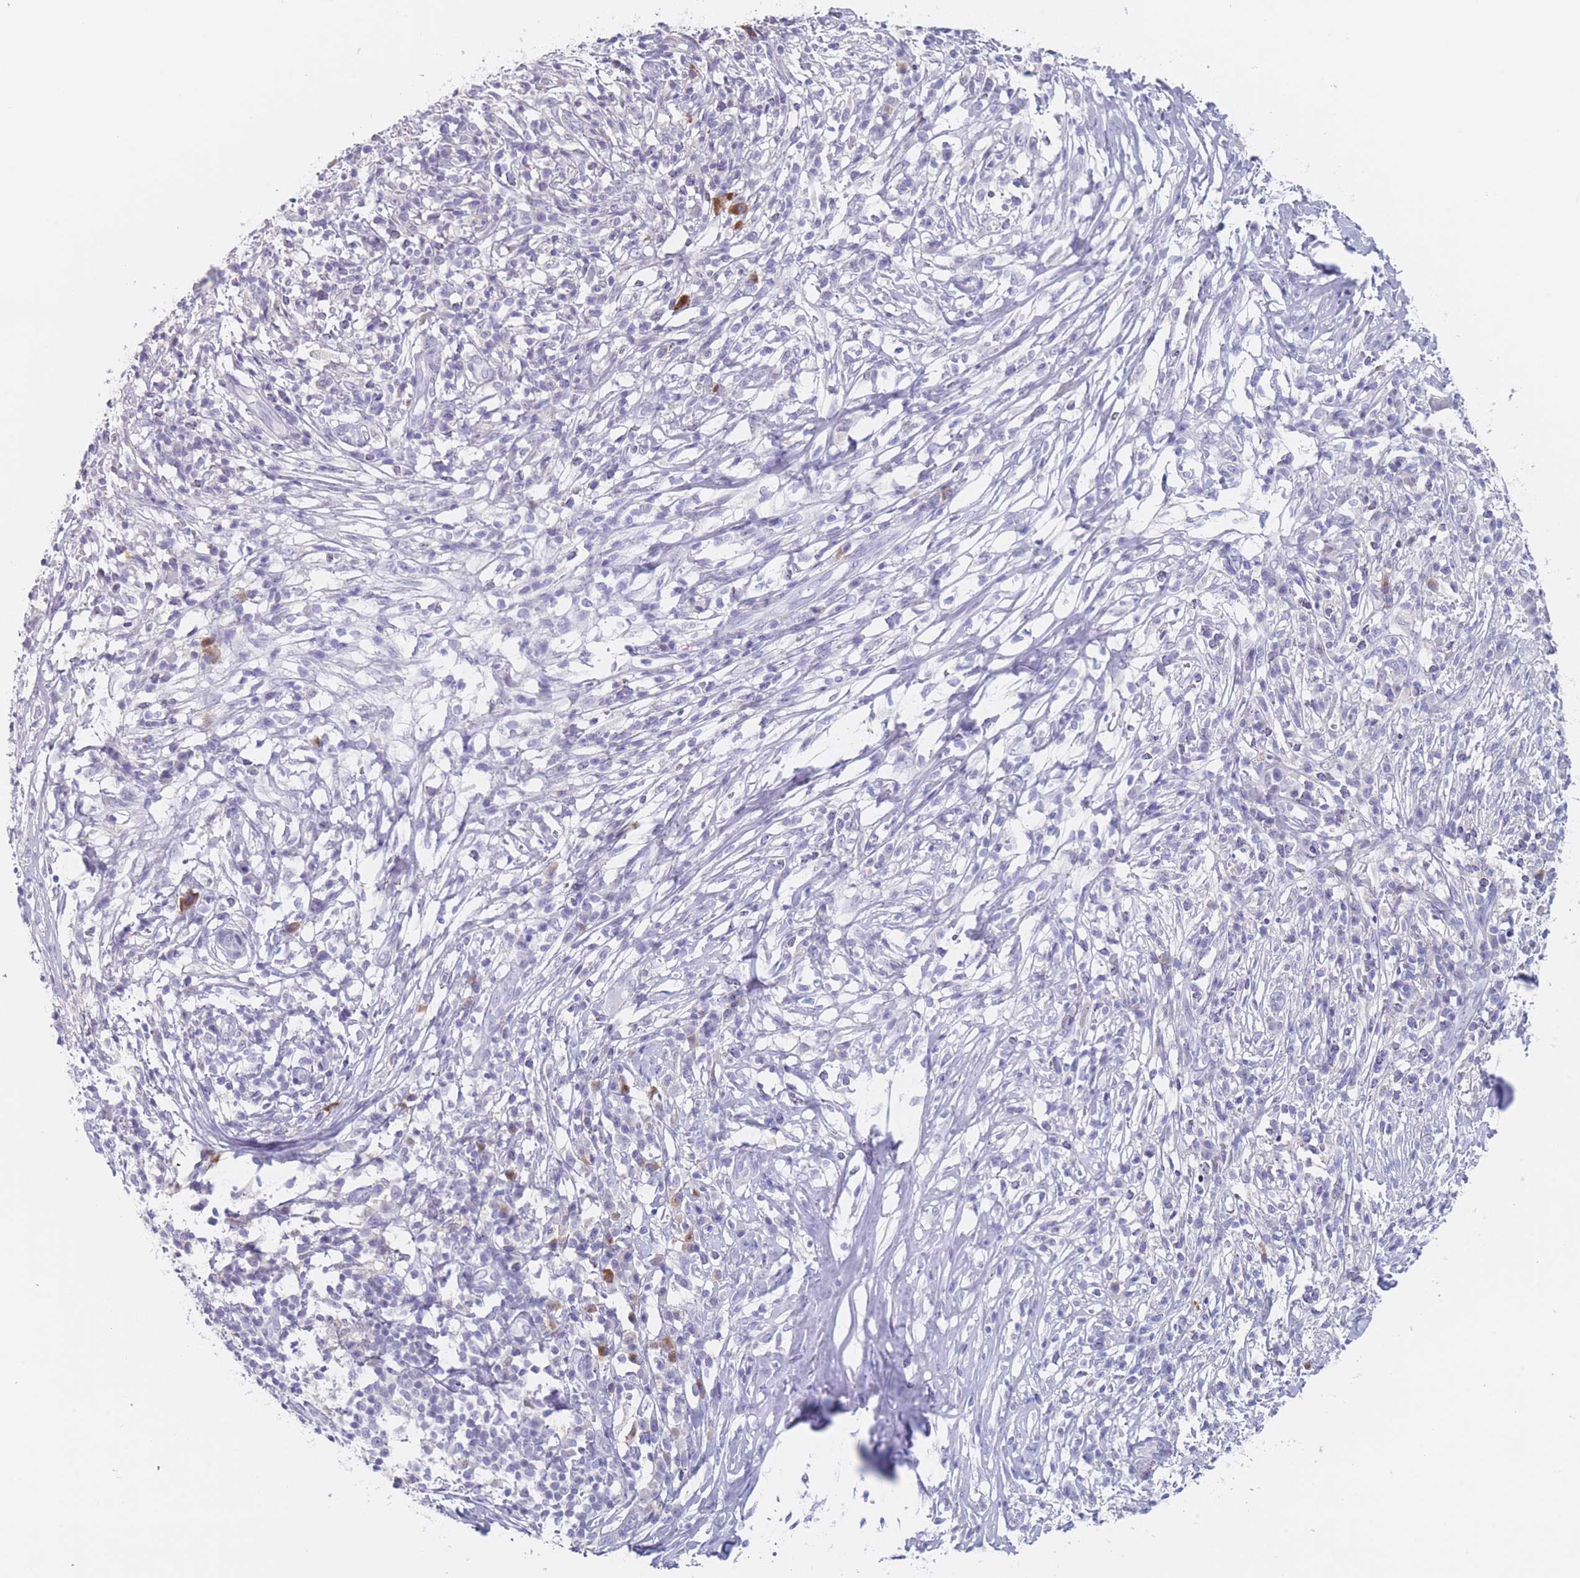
{"staining": {"intensity": "negative", "quantity": "none", "location": "none"}, "tissue": "melanoma", "cell_type": "Tumor cells", "image_type": "cancer", "snomed": [{"axis": "morphology", "description": "Malignant melanoma, NOS"}, {"axis": "topography", "description": "Skin"}], "caption": "Immunohistochemistry (IHC) of malignant melanoma demonstrates no expression in tumor cells. (DAB immunohistochemistry (IHC) visualized using brightfield microscopy, high magnification).", "gene": "CYP51A1", "patient": {"sex": "male", "age": 66}}